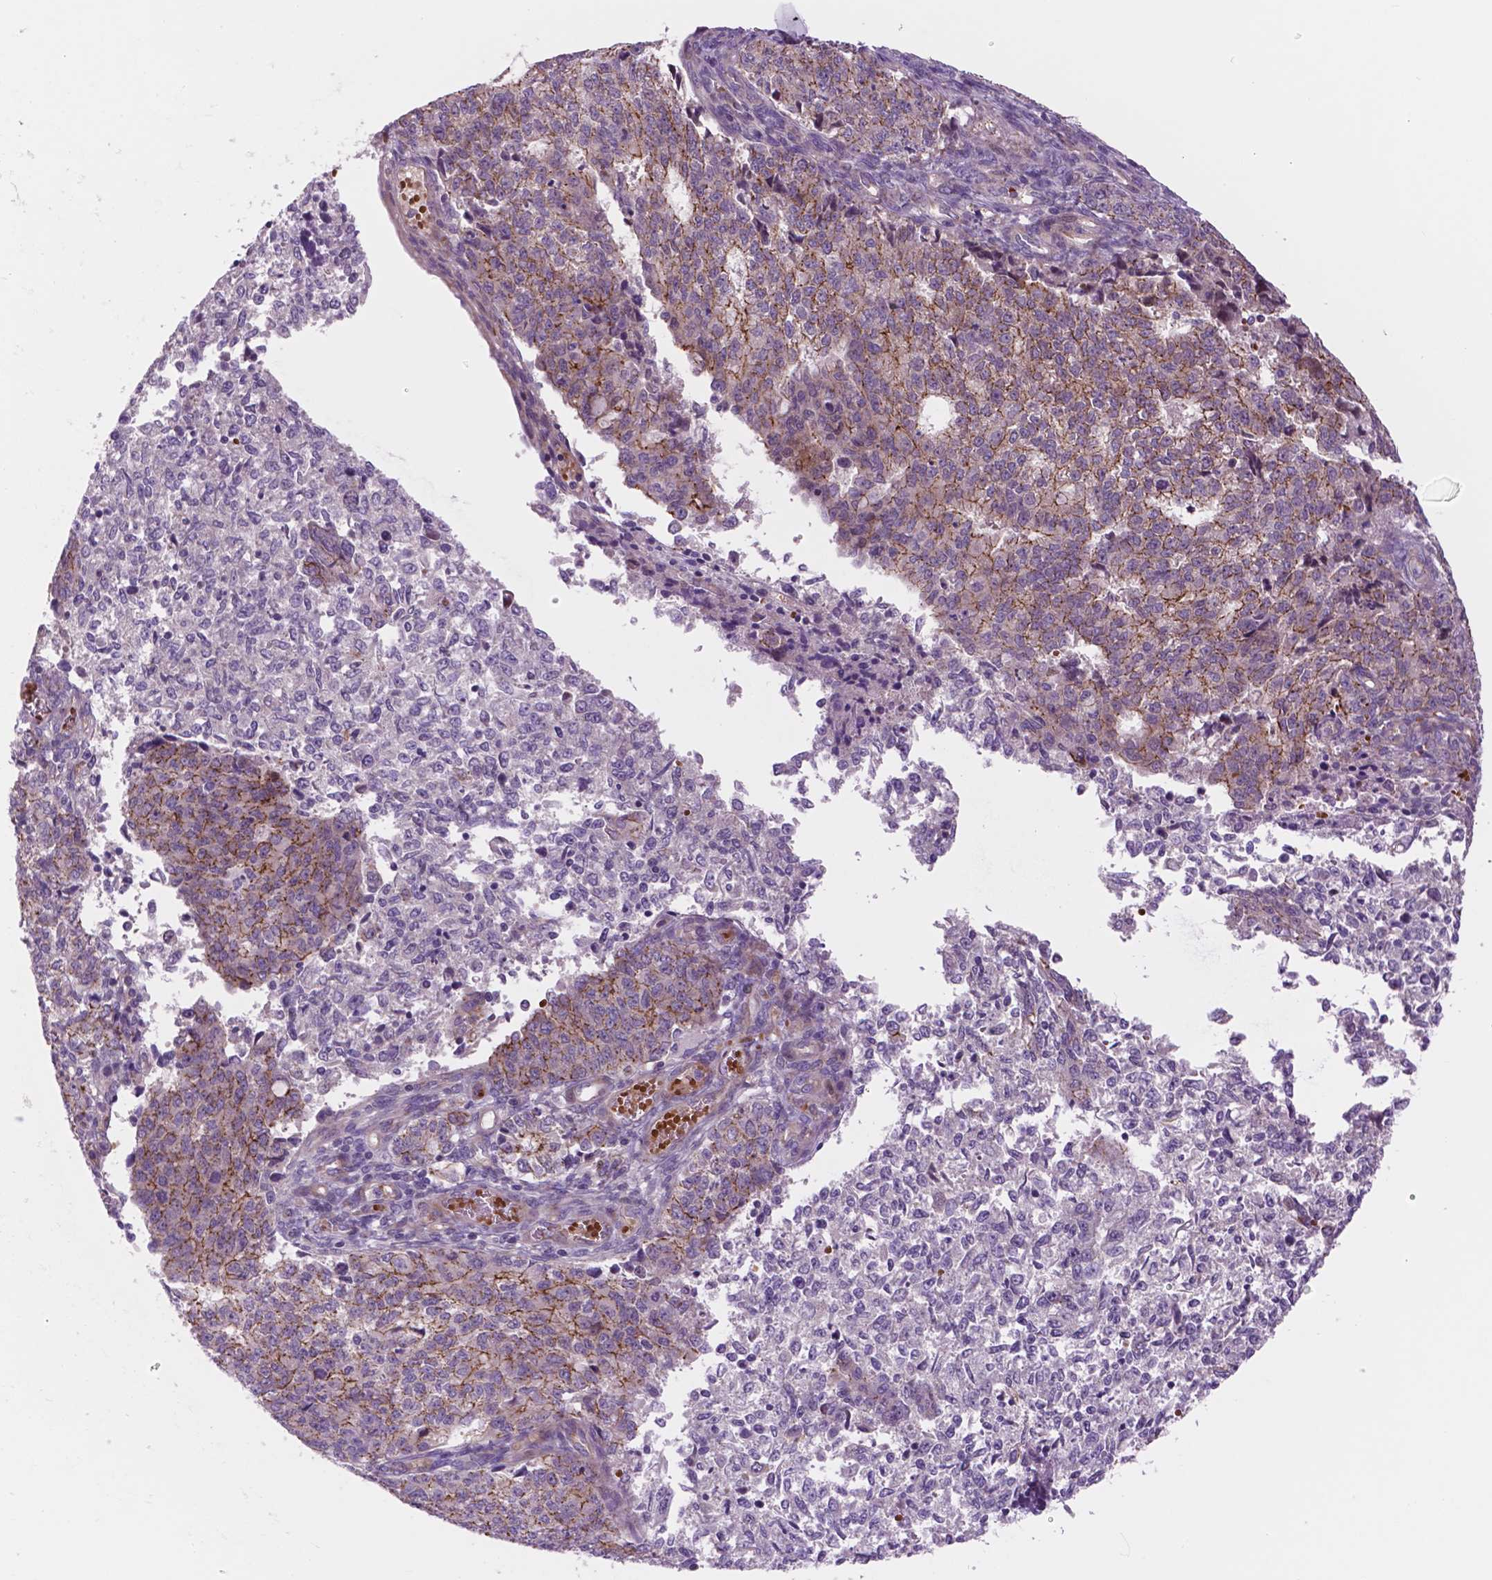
{"staining": {"intensity": "moderate", "quantity": "<25%", "location": "cytoplasmic/membranous"}, "tissue": "endometrial cancer", "cell_type": "Tumor cells", "image_type": "cancer", "snomed": [{"axis": "morphology", "description": "Adenocarcinoma, NOS"}, {"axis": "topography", "description": "Endometrium"}], "caption": "Immunohistochemistry (IHC) photomicrograph of neoplastic tissue: human endometrial cancer stained using IHC demonstrates low levels of moderate protein expression localized specifically in the cytoplasmic/membranous of tumor cells, appearing as a cytoplasmic/membranous brown color.", "gene": "RND3", "patient": {"sex": "female", "age": 50}}